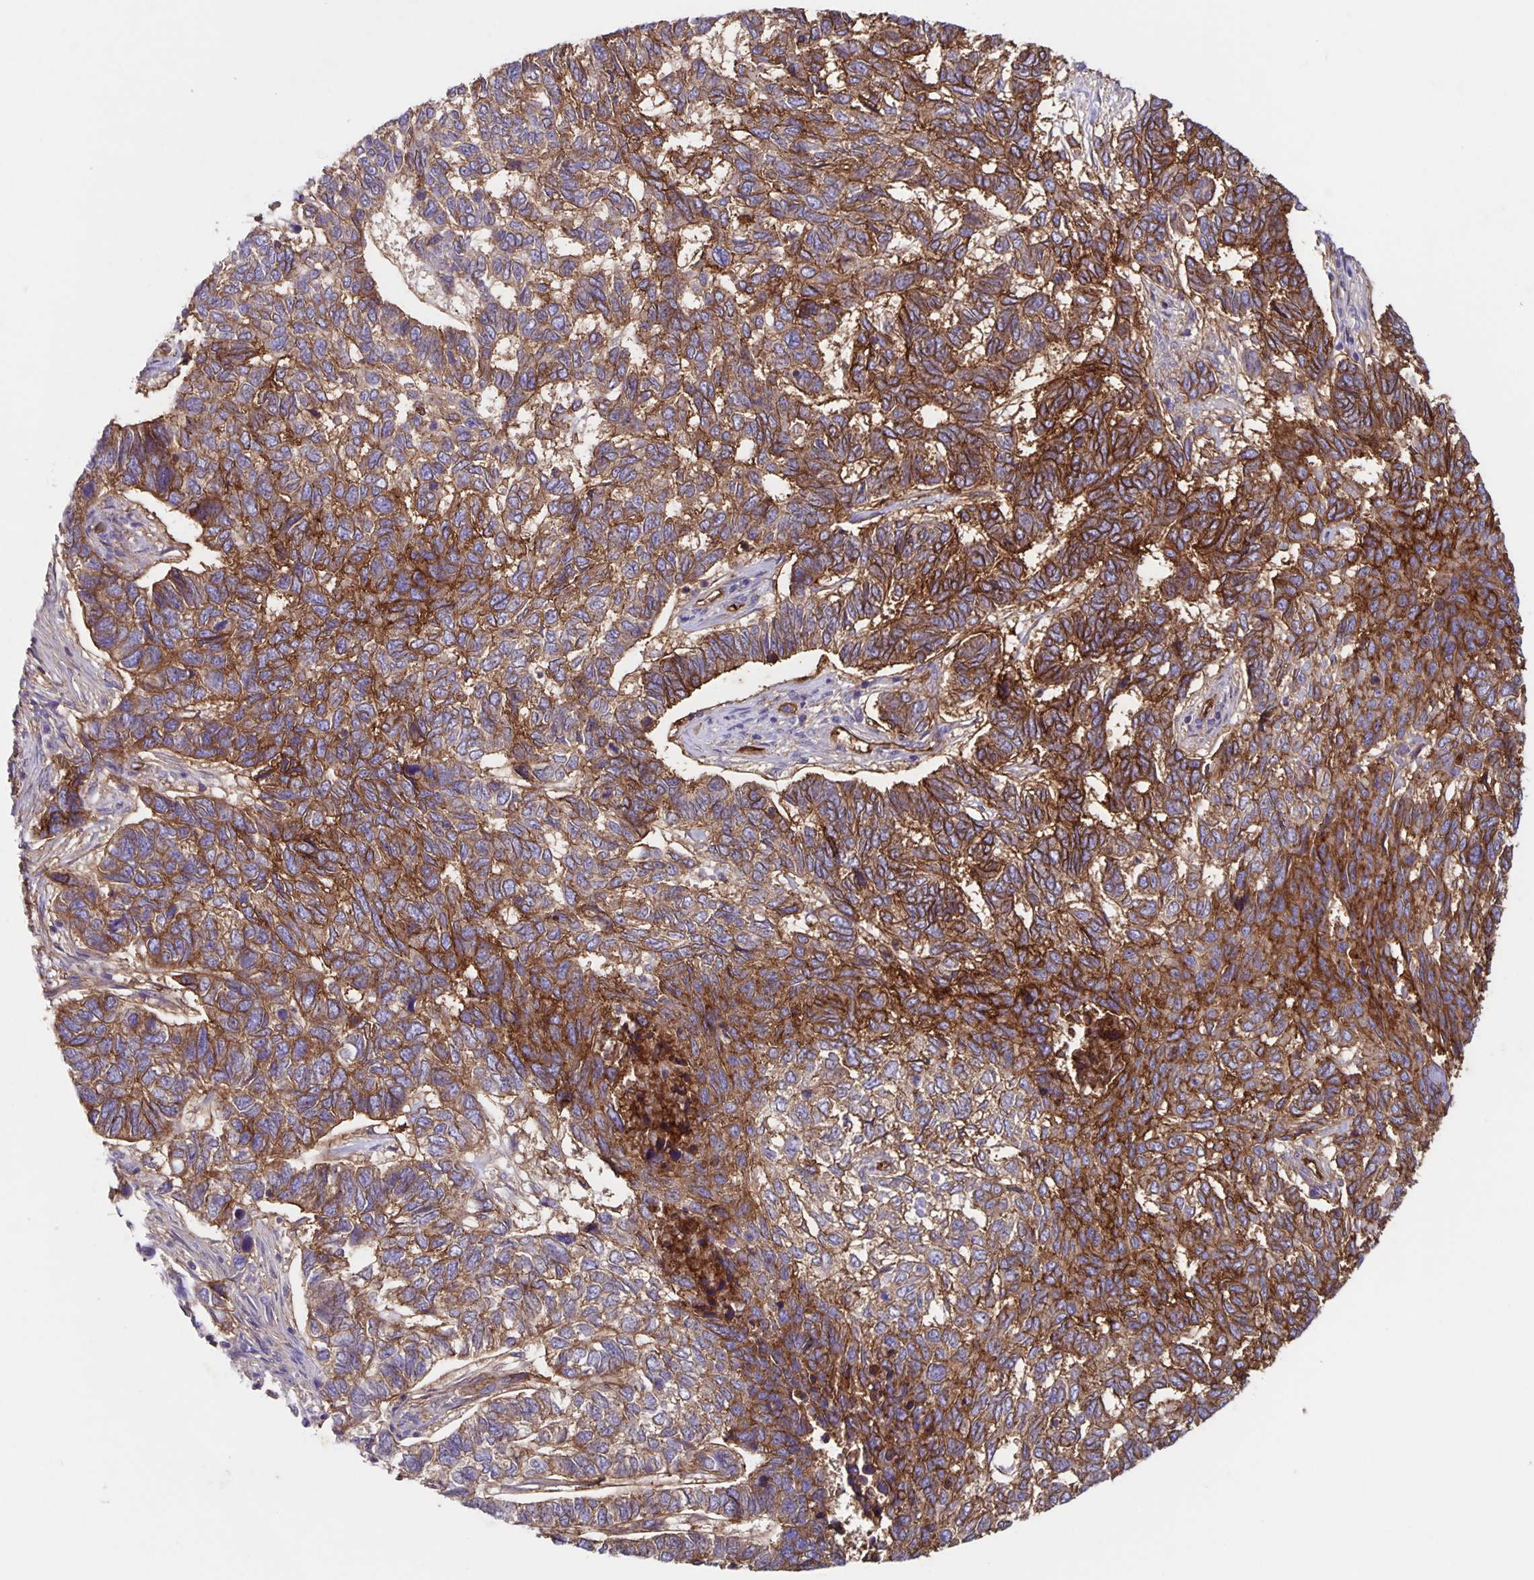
{"staining": {"intensity": "strong", "quantity": ">75%", "location": "cytoplasmic/membranous"}, "tissue": "skin cancer", "cell_type": "Tumor cells", "image_type": "cancer", "snomed": [{"axis": "morphology", "description": "Basal cell carcinoma"}, {"axis": "topography", "description": "Skin"}], "caption": "A brown stain labels strong cytoplasmic/membranous positivity of a protein in skin cancer (basal cell carcinoma) tumor cells.", "gene": "ITGA2", "patient": {"sex": "female", "age": 65}}